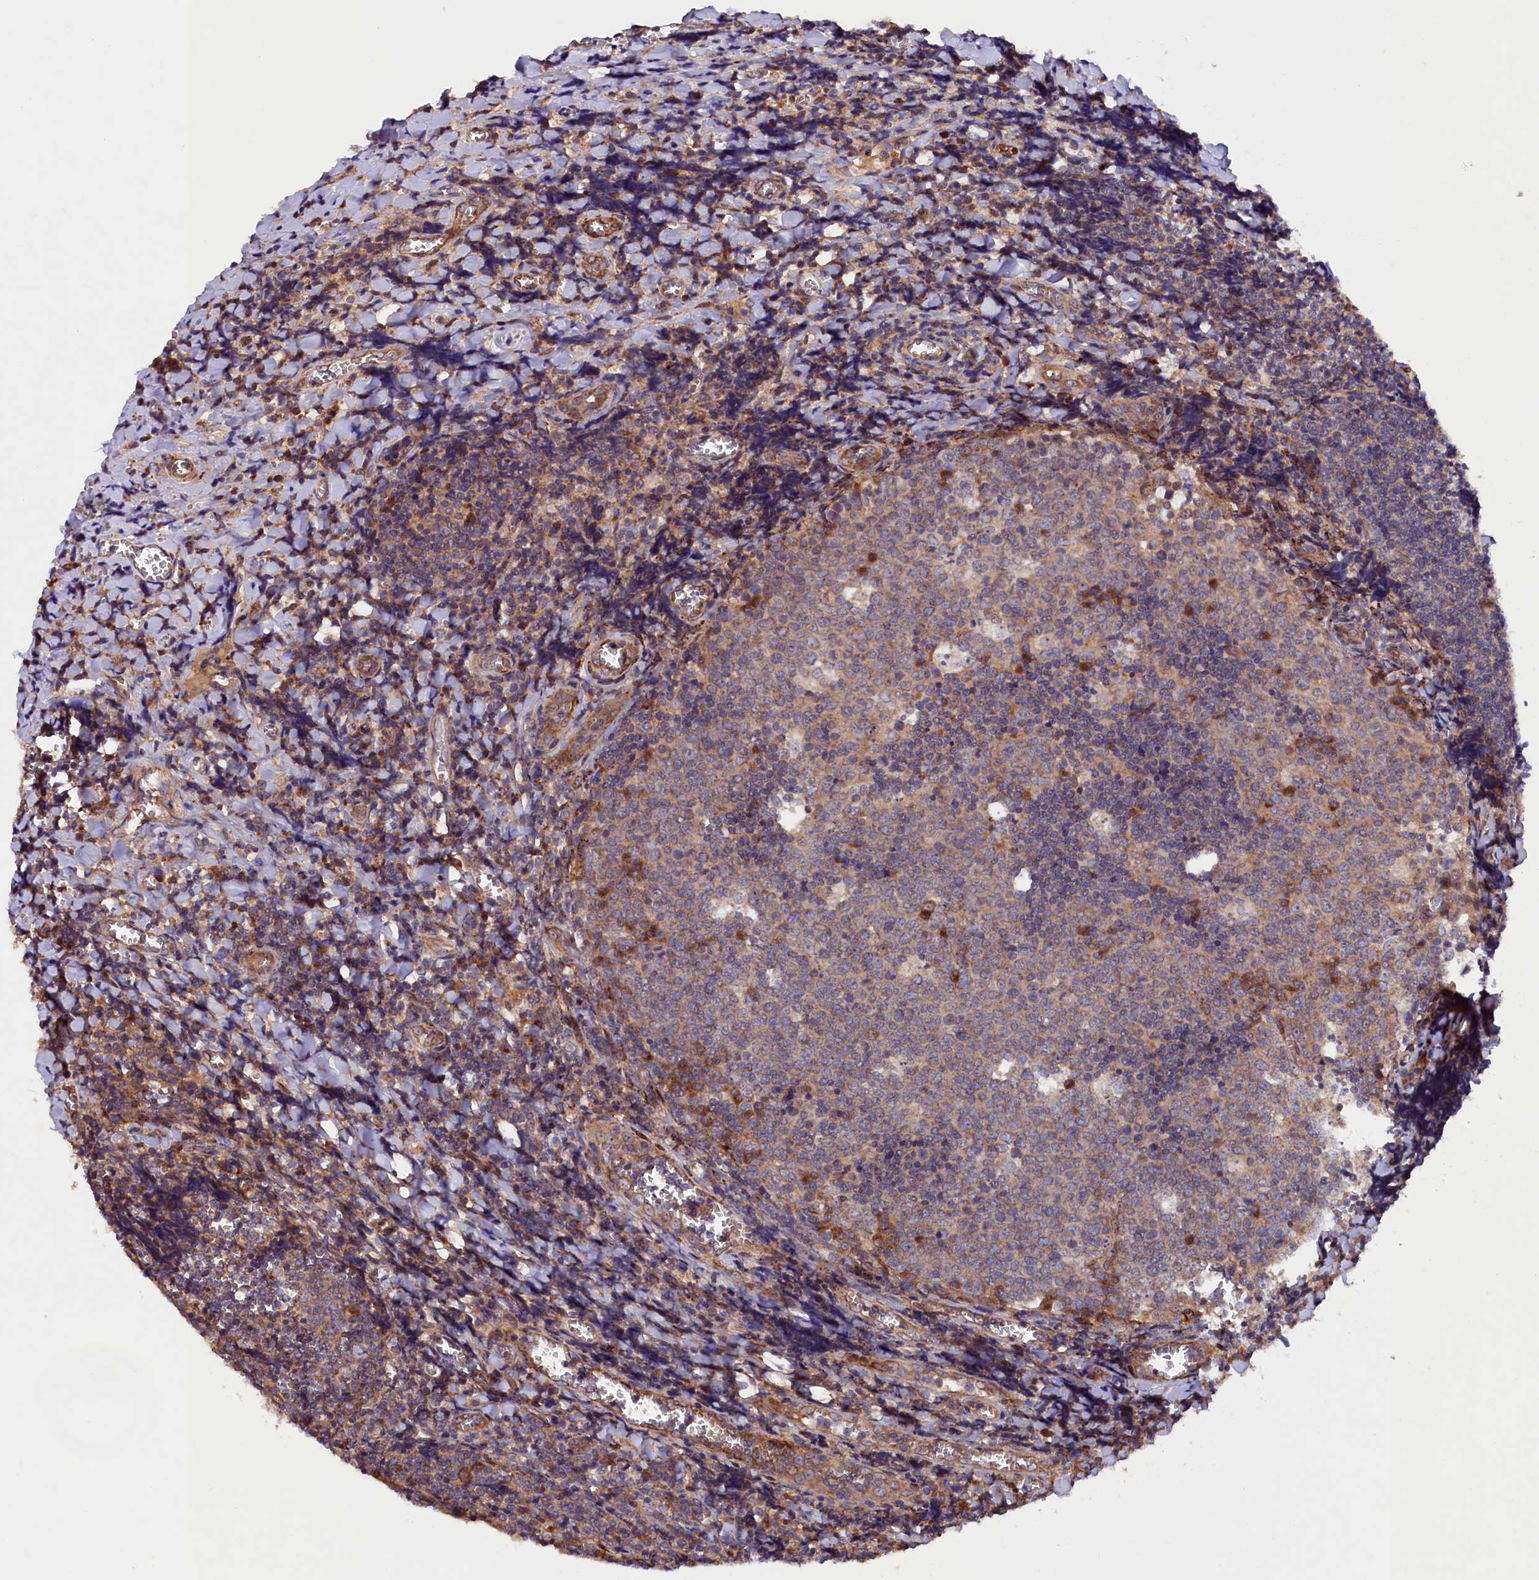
{"staining": {"intensity": "weak", "quantity": ">75%", "location": "cytoplasmic/membranous"}, "tissue": "tonsil", "cell_type": "Germinal center cells", "image_type": "normal", "snomed": [{"axis": "morphology", "description": "Normal tissue, NOS"}, {"axis": "topography", "description": "Tonsil"}], "caption": "IHC (DAB (3,3'-diaminobenzidine)) staining of unremarkable tonsil shows weak cytoplasmic/membranous protein staining in about >75% of germinal center cells. The protein of interest is shown in brown color, while the nuclei are stained blue.", "gene": "ARRDC4", "patient": {"sex": "male", "age": 27}}